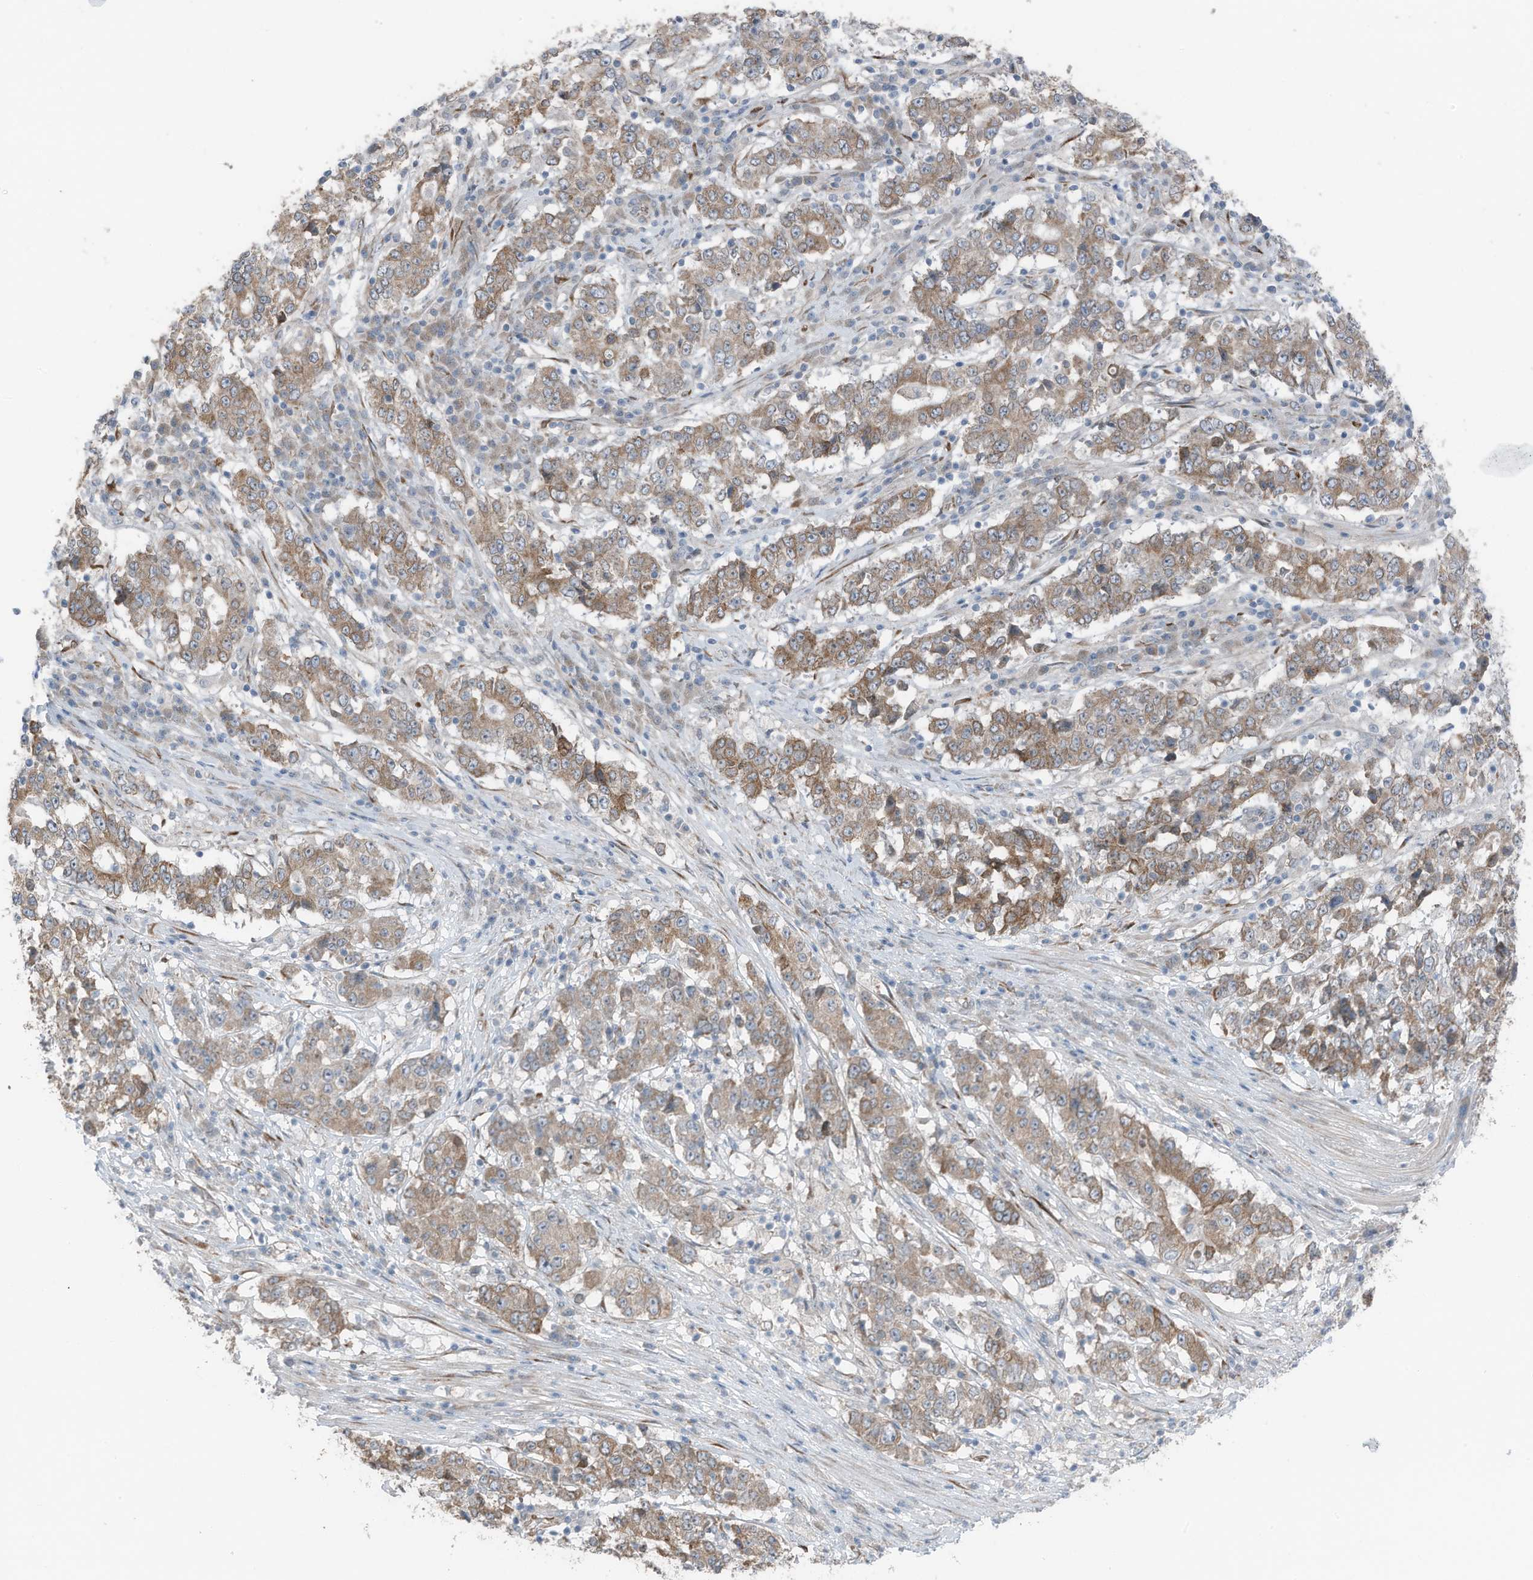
{"staining": {"intensity": "moderate", "quantity": ">75%", "location": "cytoplasmic/membranous"}, "tissue": "stomach cancer", "cell_type": "Tumor cells", "image_type": "cancer", "snomed": [{"axis": "morphology", "description": "Adenocarcinoma, NOS"}, {"axis": "topography", "description": "Stomach"}], "caption": "A high-resolution micrograph shows immunohistochemistry staining of stomach cancer (adenocarcinoma), which shows moderate cytoplasmic/membranous positivity in approximately >75% of tumor cells.", "gene": "ARHGEF33", "patient": {"sex": "male", "age": 59}}